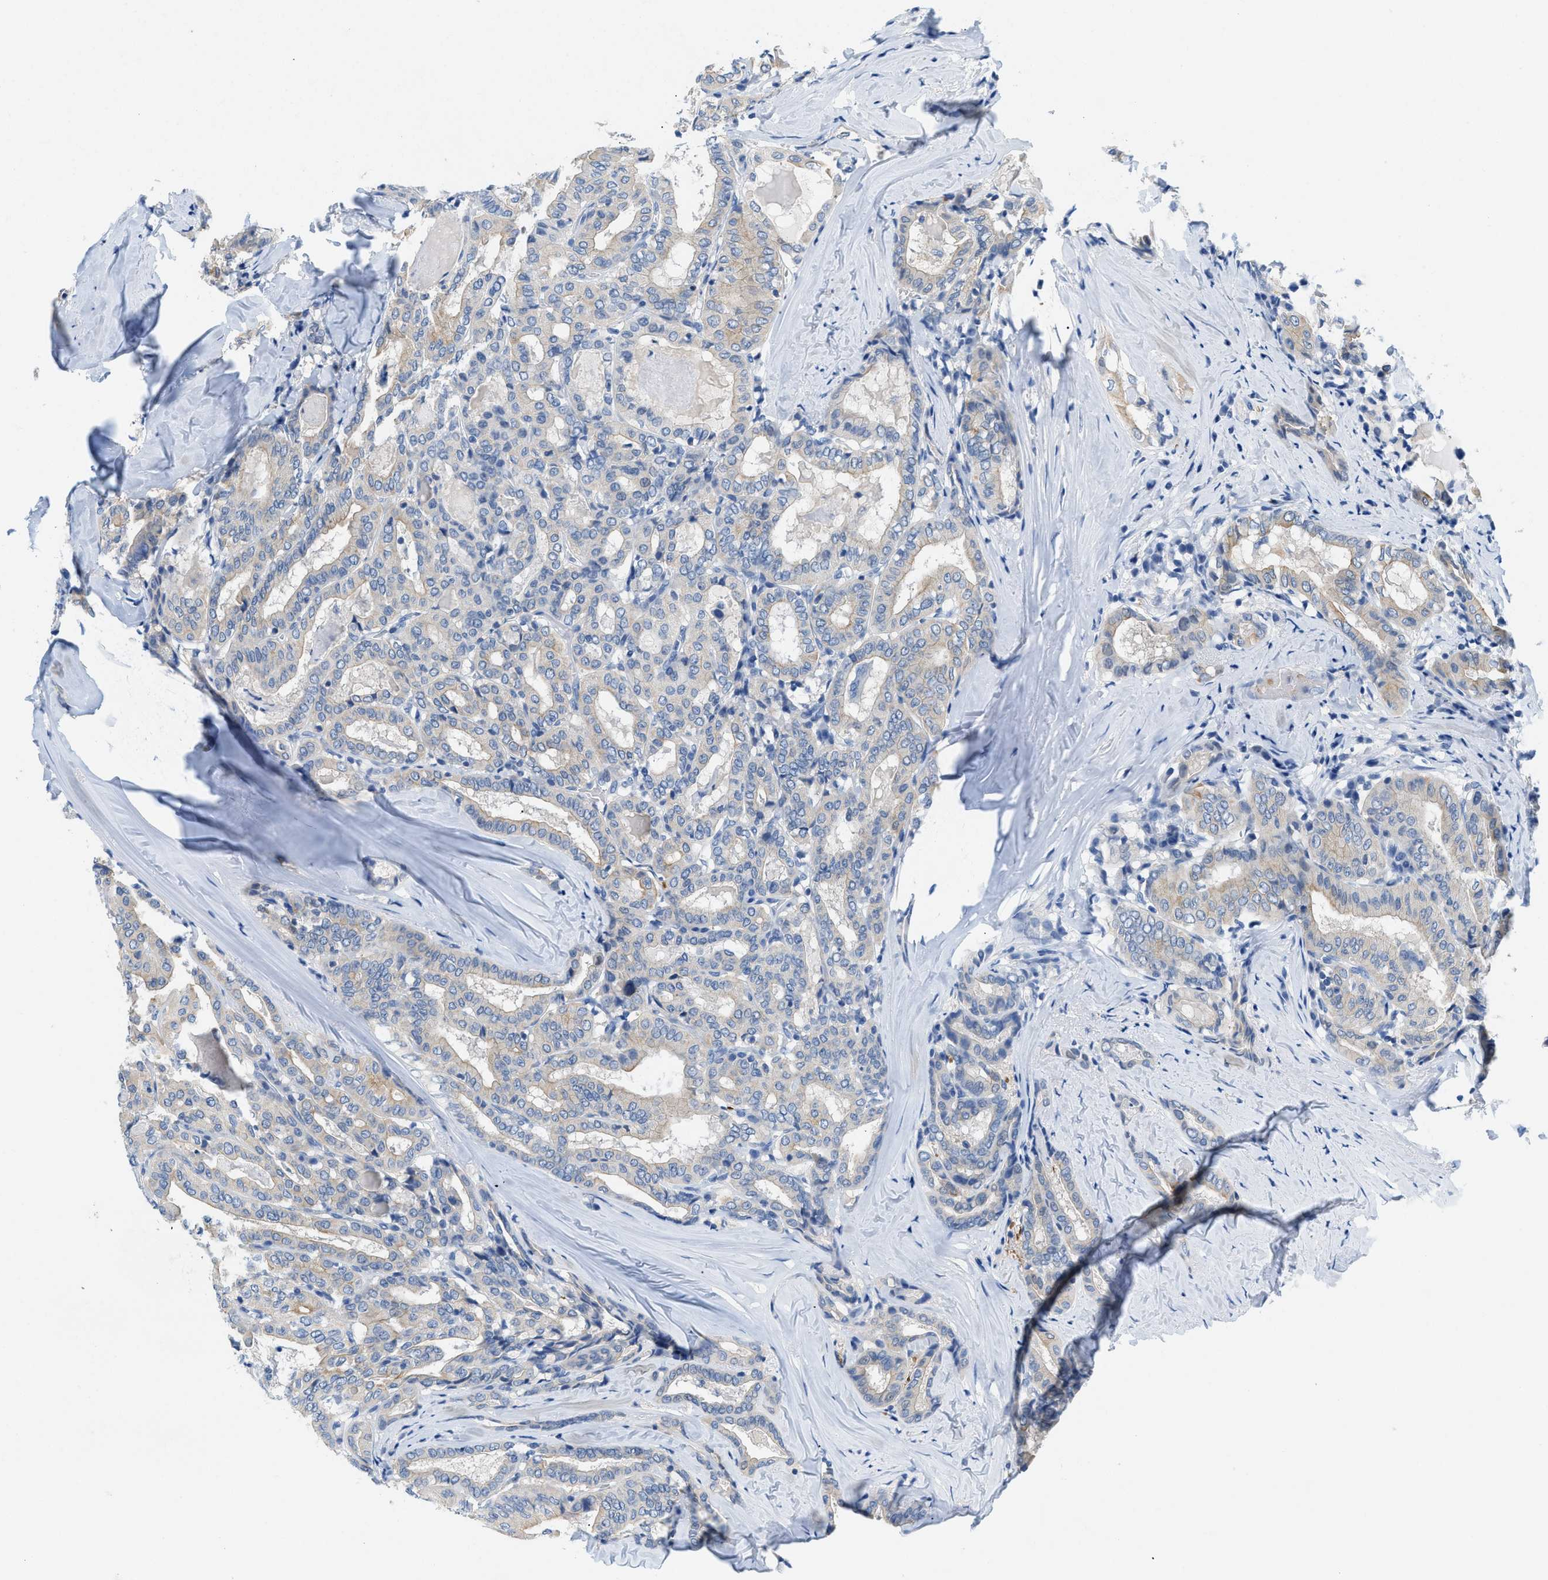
{"staining": {"intensity": "weak", "quantity": "<25%", "location": "cytoplasmic/membranous"}, "tissue": "thyroid cancer", "cell_type": "Tumor cells", "image_type": "cancer", "snomed": [{"axis": "morphology", "description": "Papillary adenocarcinoma, NOS"}, {"axis": "topography", "description": "Thyroid gland"}], "caption": "DAB (3,3'-diaminobenzidine) immunohistochemical staining of human papillary adenocarcinoma (thyroid) demonstrates no significant staining in tumor cells.", "gene": "BPGM", "patient": {"sex": "female", "age": 42}}